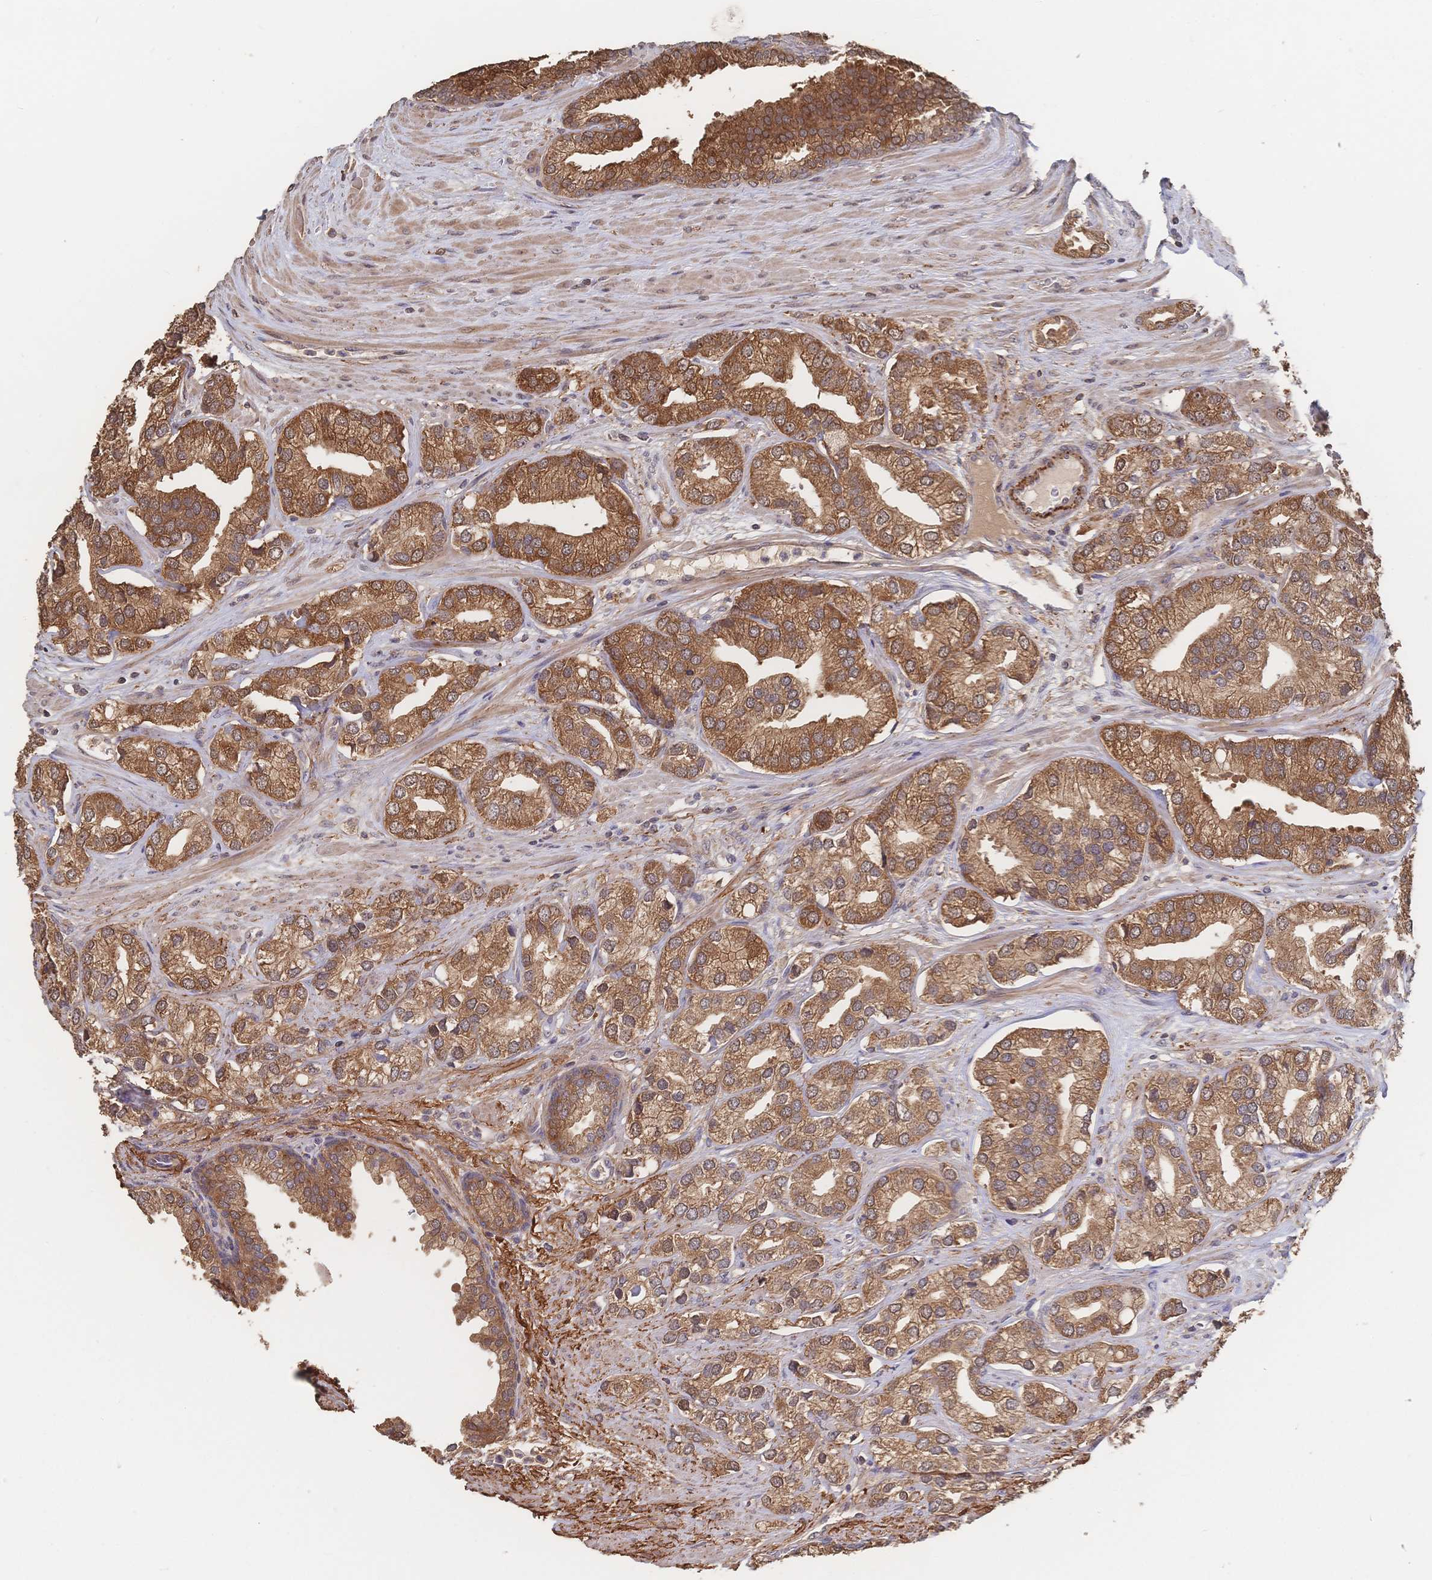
{"staining": {"intensity": "moderate", "quantity": ">75%", "location": "cytoplasmic/membranous"}, "tissue": "prostate cancer", "cell_type": "Tumor cells", "image_type": "cancer", "snomed": [{"axis": "morphology", "description": "Adenocarcinoma, High grade"}, {"axis": "topography", "description": "Prostate"}], "caption": "Prostate cancer (high-grade adenocarcinoma) tissue reveals moderate cytoplasmic/membranous expression in approximately >75% of tumor cells", "gene": "DNAJA4", "patient": {"sex": "male", "age": 58}}